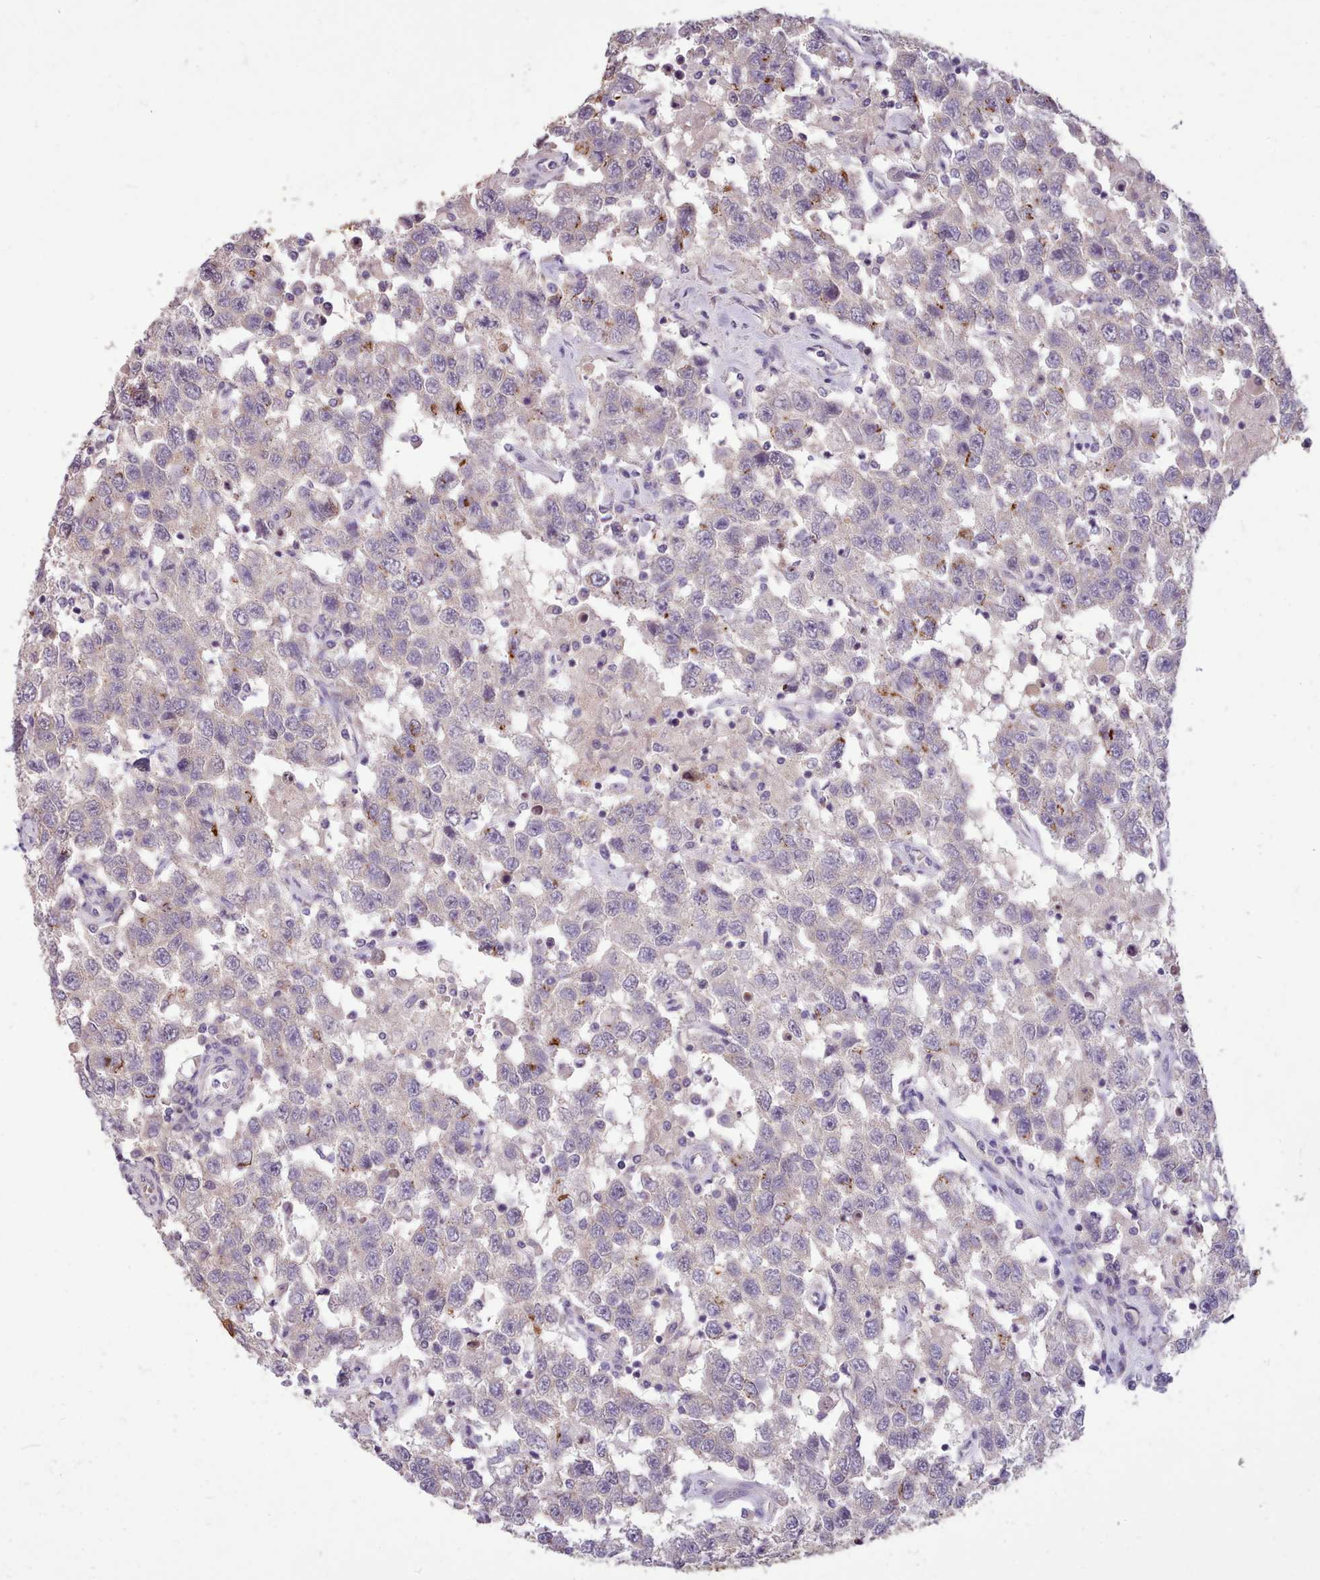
{"staining": {"intensity": "negative", "quantity": "none", "location": "none"}, "tissue": "testis cancer", "cell_type": "Tumor cells", "image_type": "cancer", "snomed": [{"axis": "morphology", "description": "Seminoma, NOS"}, {"axis": "topography", "description": "Testis"}], "caption": "Immunohistochemical staining of testis cancer (seminoma) shows no significant expression in tumor cells.", "gene": "ZNF607", "patient": {"sex": "male", "age": 41}}